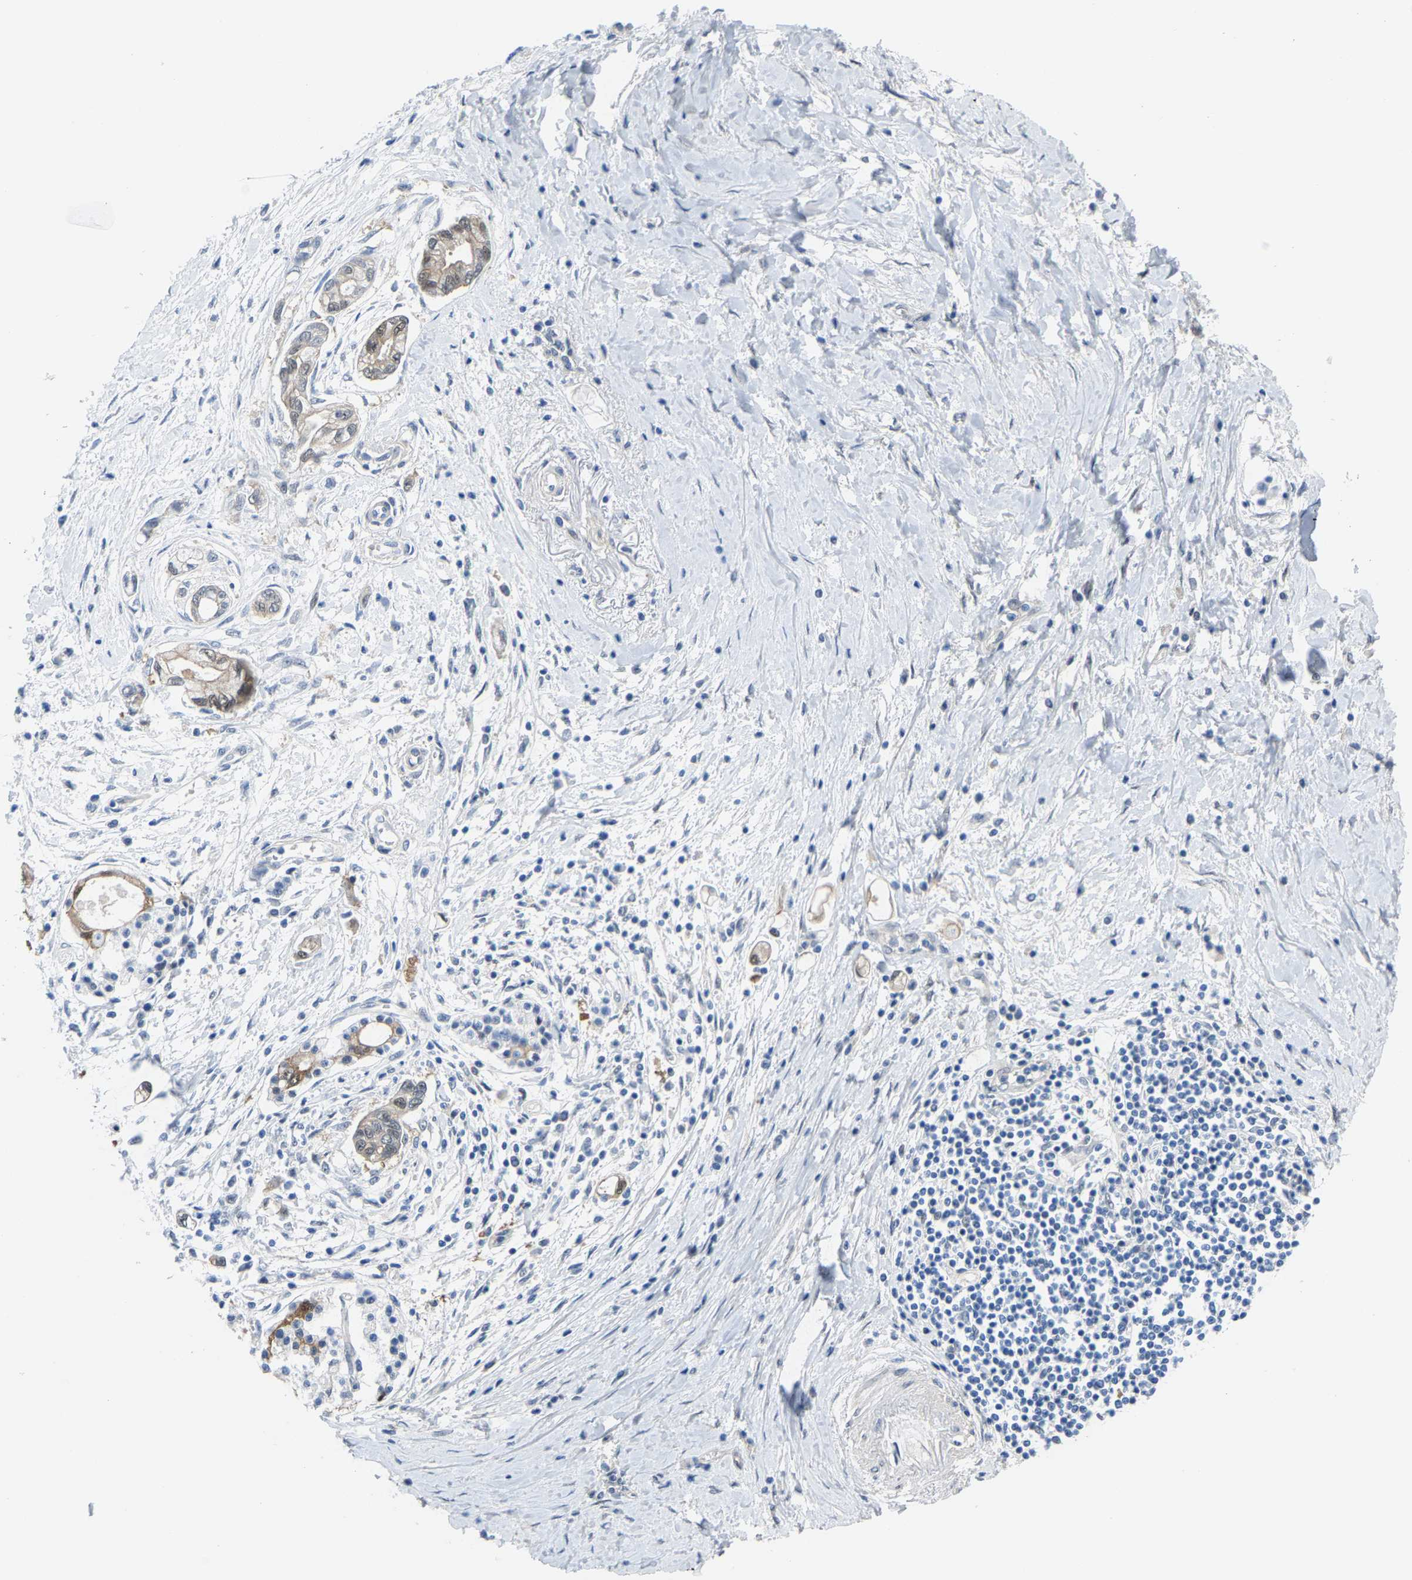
{"staining": {"intensity": "weak", "quantity": "<25%", "location": "cytoplasmic/membranous"}, "tissue": "pancreatic cancer", "cell_type": "Tumor cells", "image_type": "cancer", "snomed": [{"axis": "morphology", "description": "Adenocarcinoma, NOS"}, {"axis": "topography", "description": "Pancreas"}], "caption": "Photomicrograph shows no significant protein staining in tumor cells of pancreatic cancer (adenocarcinoma).", "gene": "SSH3", "patient": {"sex": "male", "age": 59}}